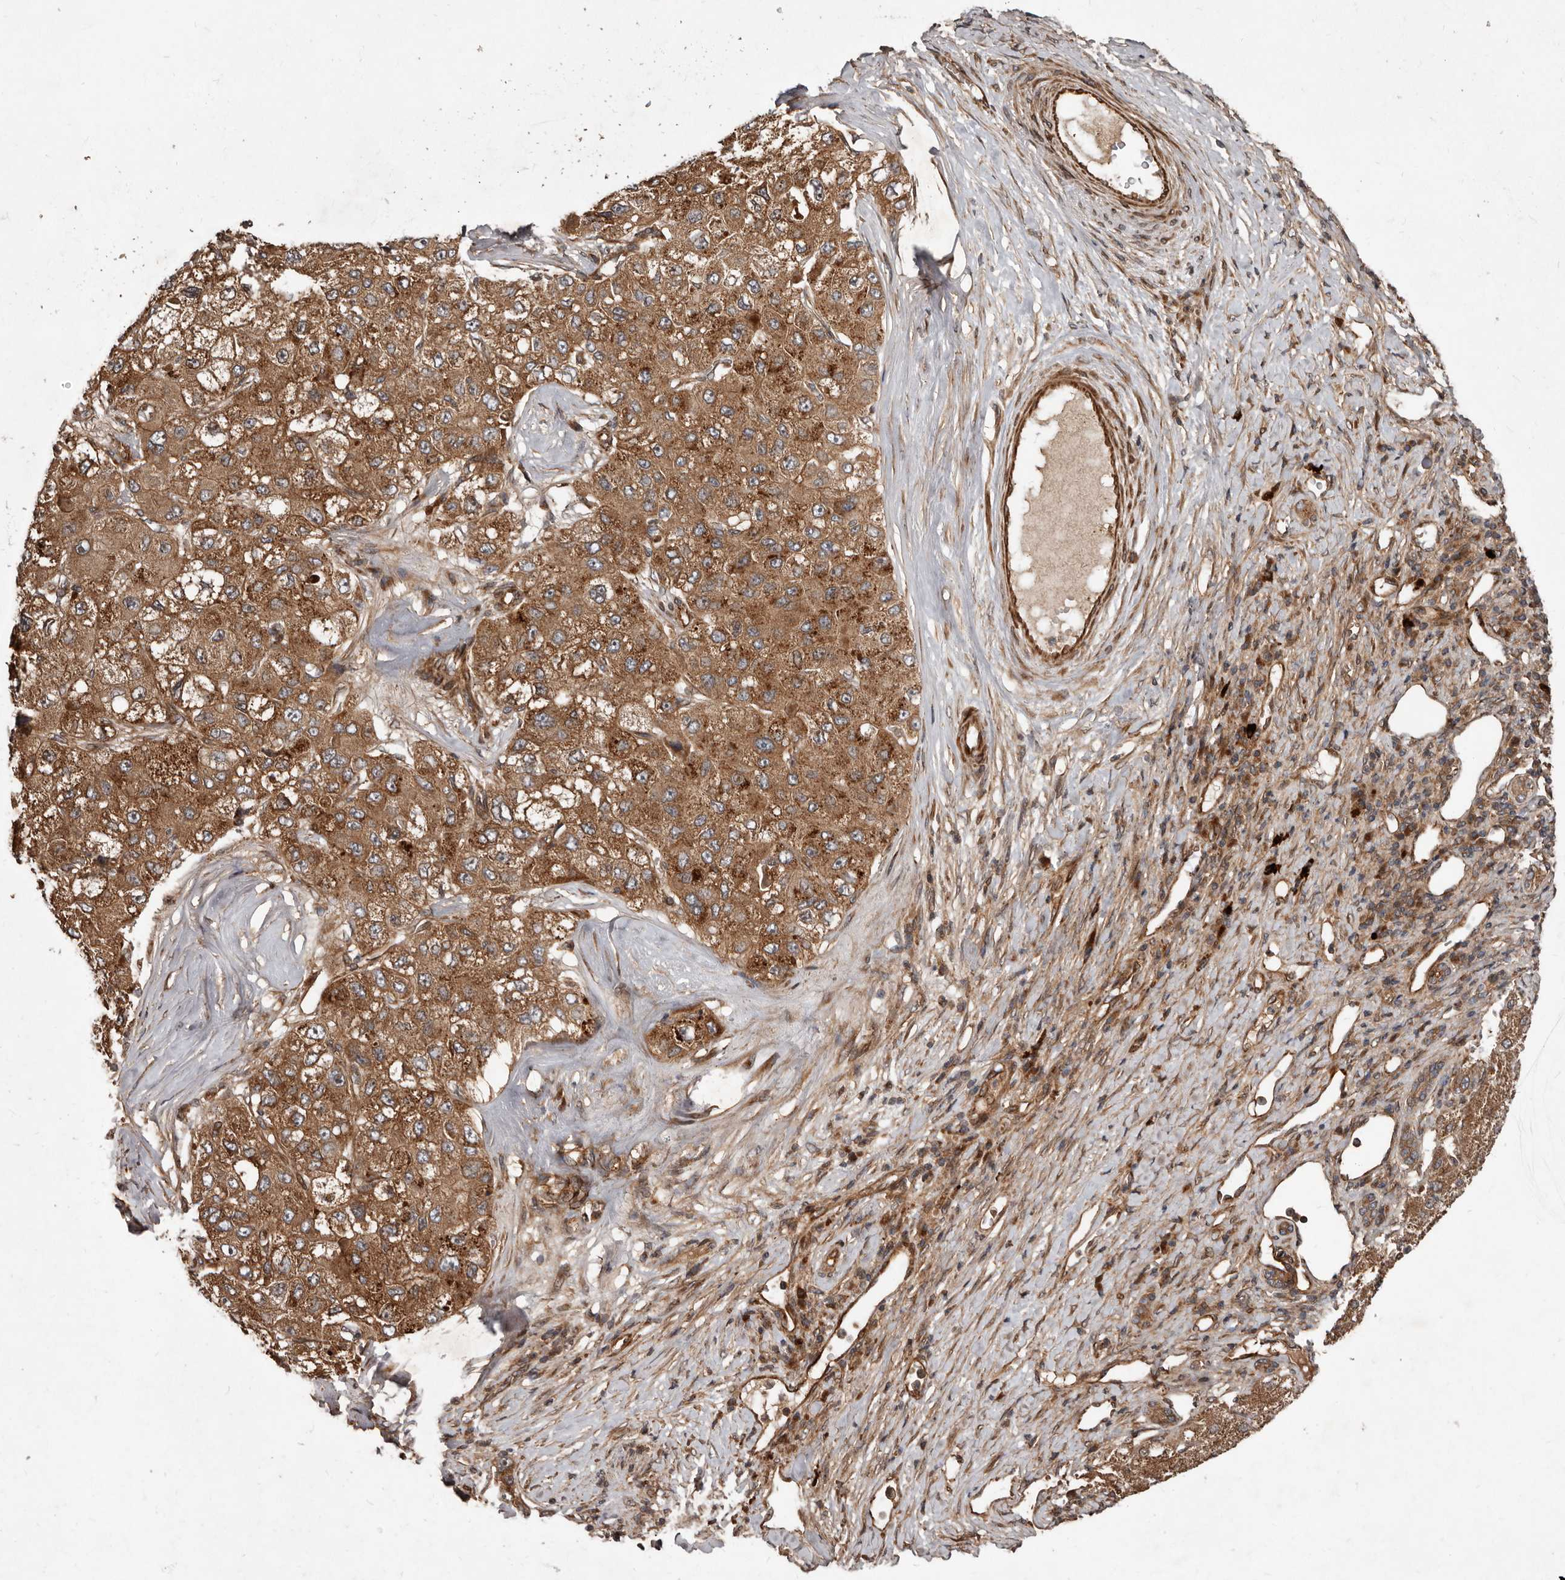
{"staining": {"intensity": "moderate", "quantity": ">75%", "location": "cytoplasmic/membranous"}, "tissue": "liver cancer", "cell_type": "Tumor cells", "image_type": "cancer", "snomed": [{"axis": "morphology", "description": "Carcinoma, Hepatocellular, NOS"}, {"axis": "topography", "description": "Liver"}], "caption": "Liver hepatocellular carcinoma was stained to show a protein in brown. There is medium levels of moderate cytoplasmic/membranous positivity in about >75% of tumor cells.", "gene": "STK36", "patient": {"sex": "male", "age": 80}}